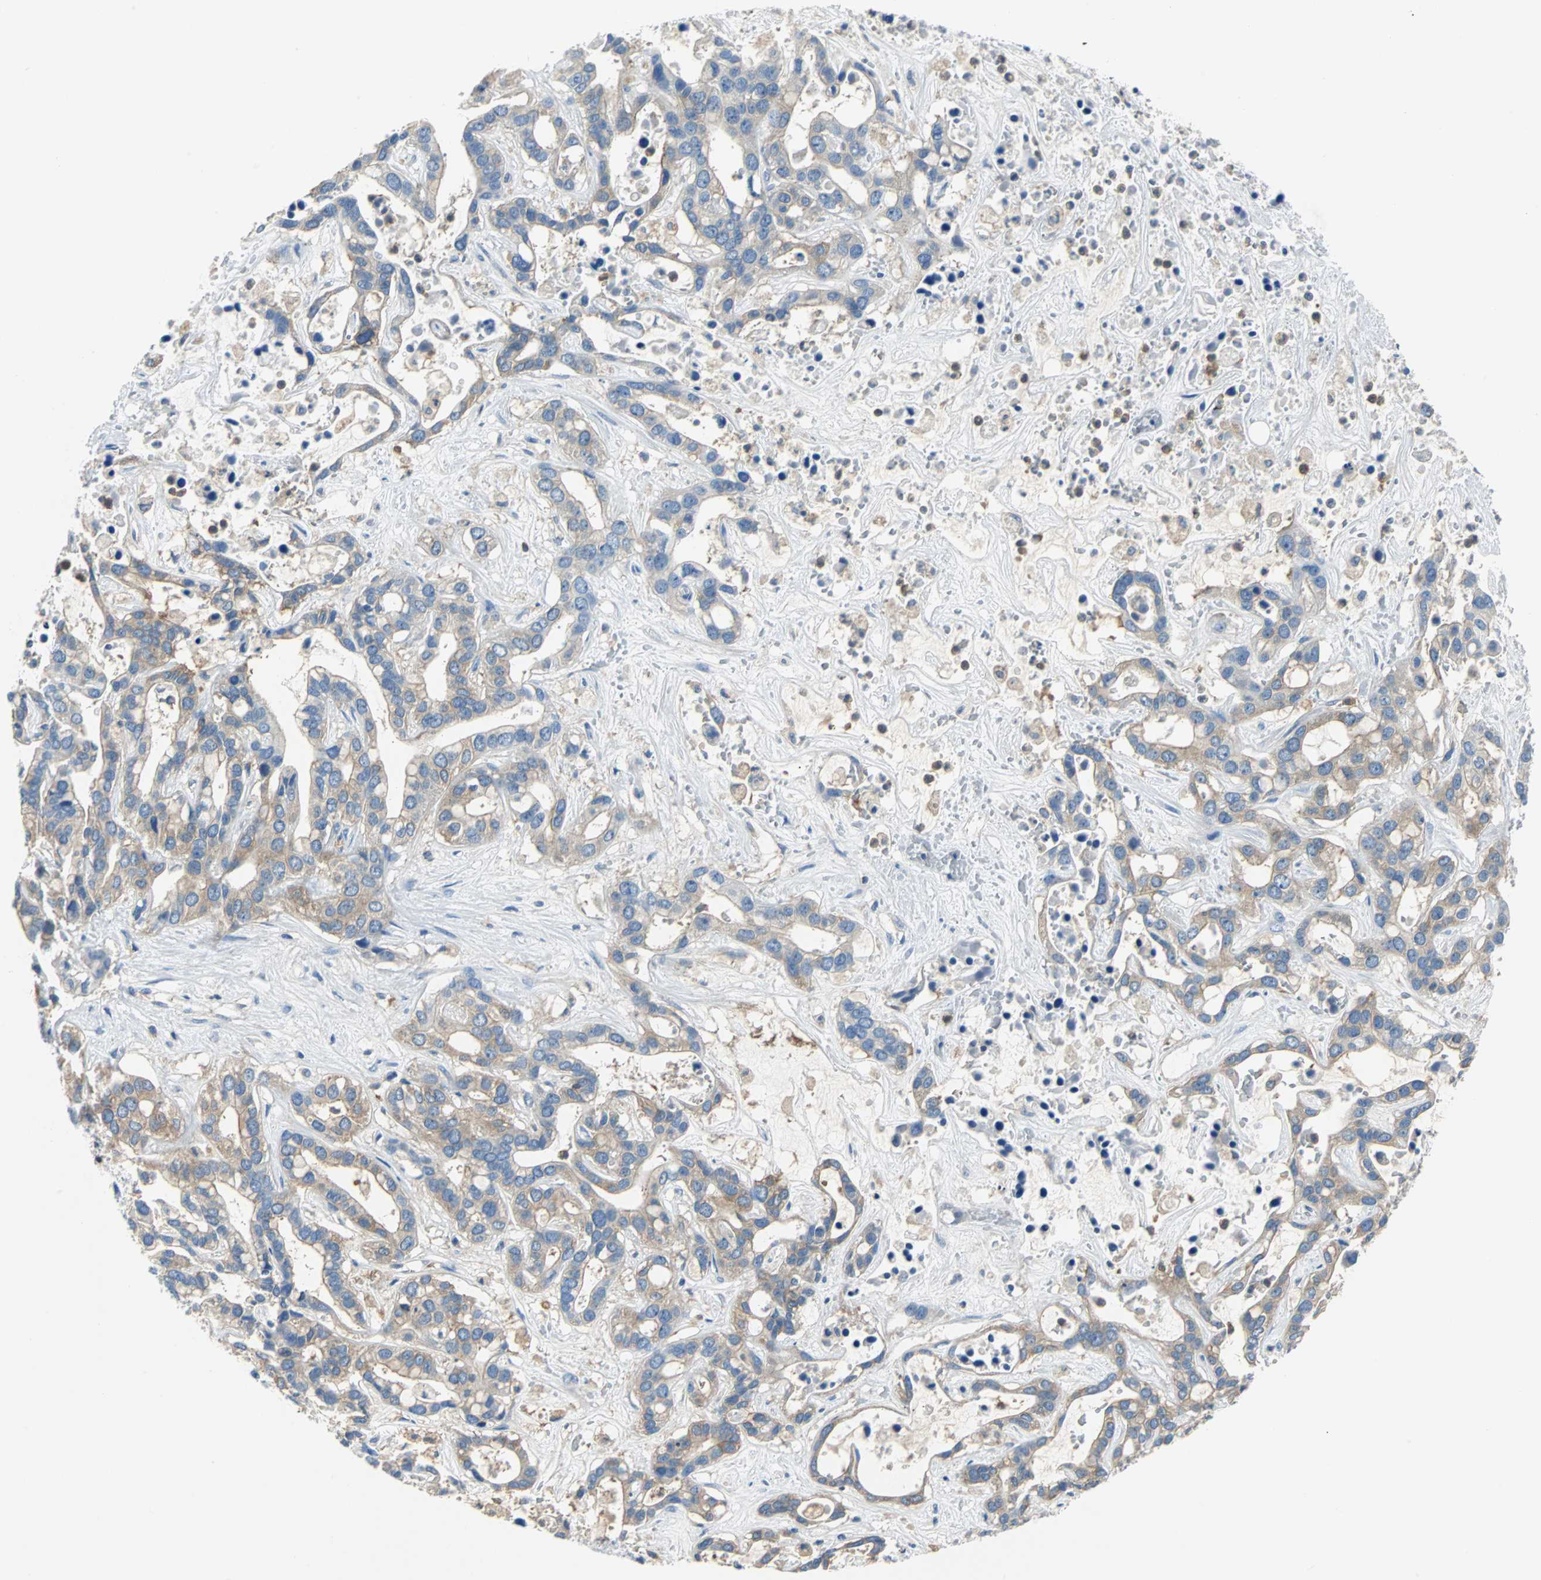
{"staining": {"intensity": "weak", "quantity": "25%-75%", "location": "cytoplasmic/membranous"}, "tissue": "liver cancer", "cell_type": "Tumor cells", "image_type": "cancer", "snomed": [{"axis": "morphology", "description": "Cholangiocarcinoma"}, {"axis": "topography", "description": "Liver"}], "caption": "An image of liver cancer stained for a protein shows weak cytoplasmic/membranous brown staining in tumor cells.", "gene": "TSC22D4", "patient": {"sex": "female", "age": 65}}